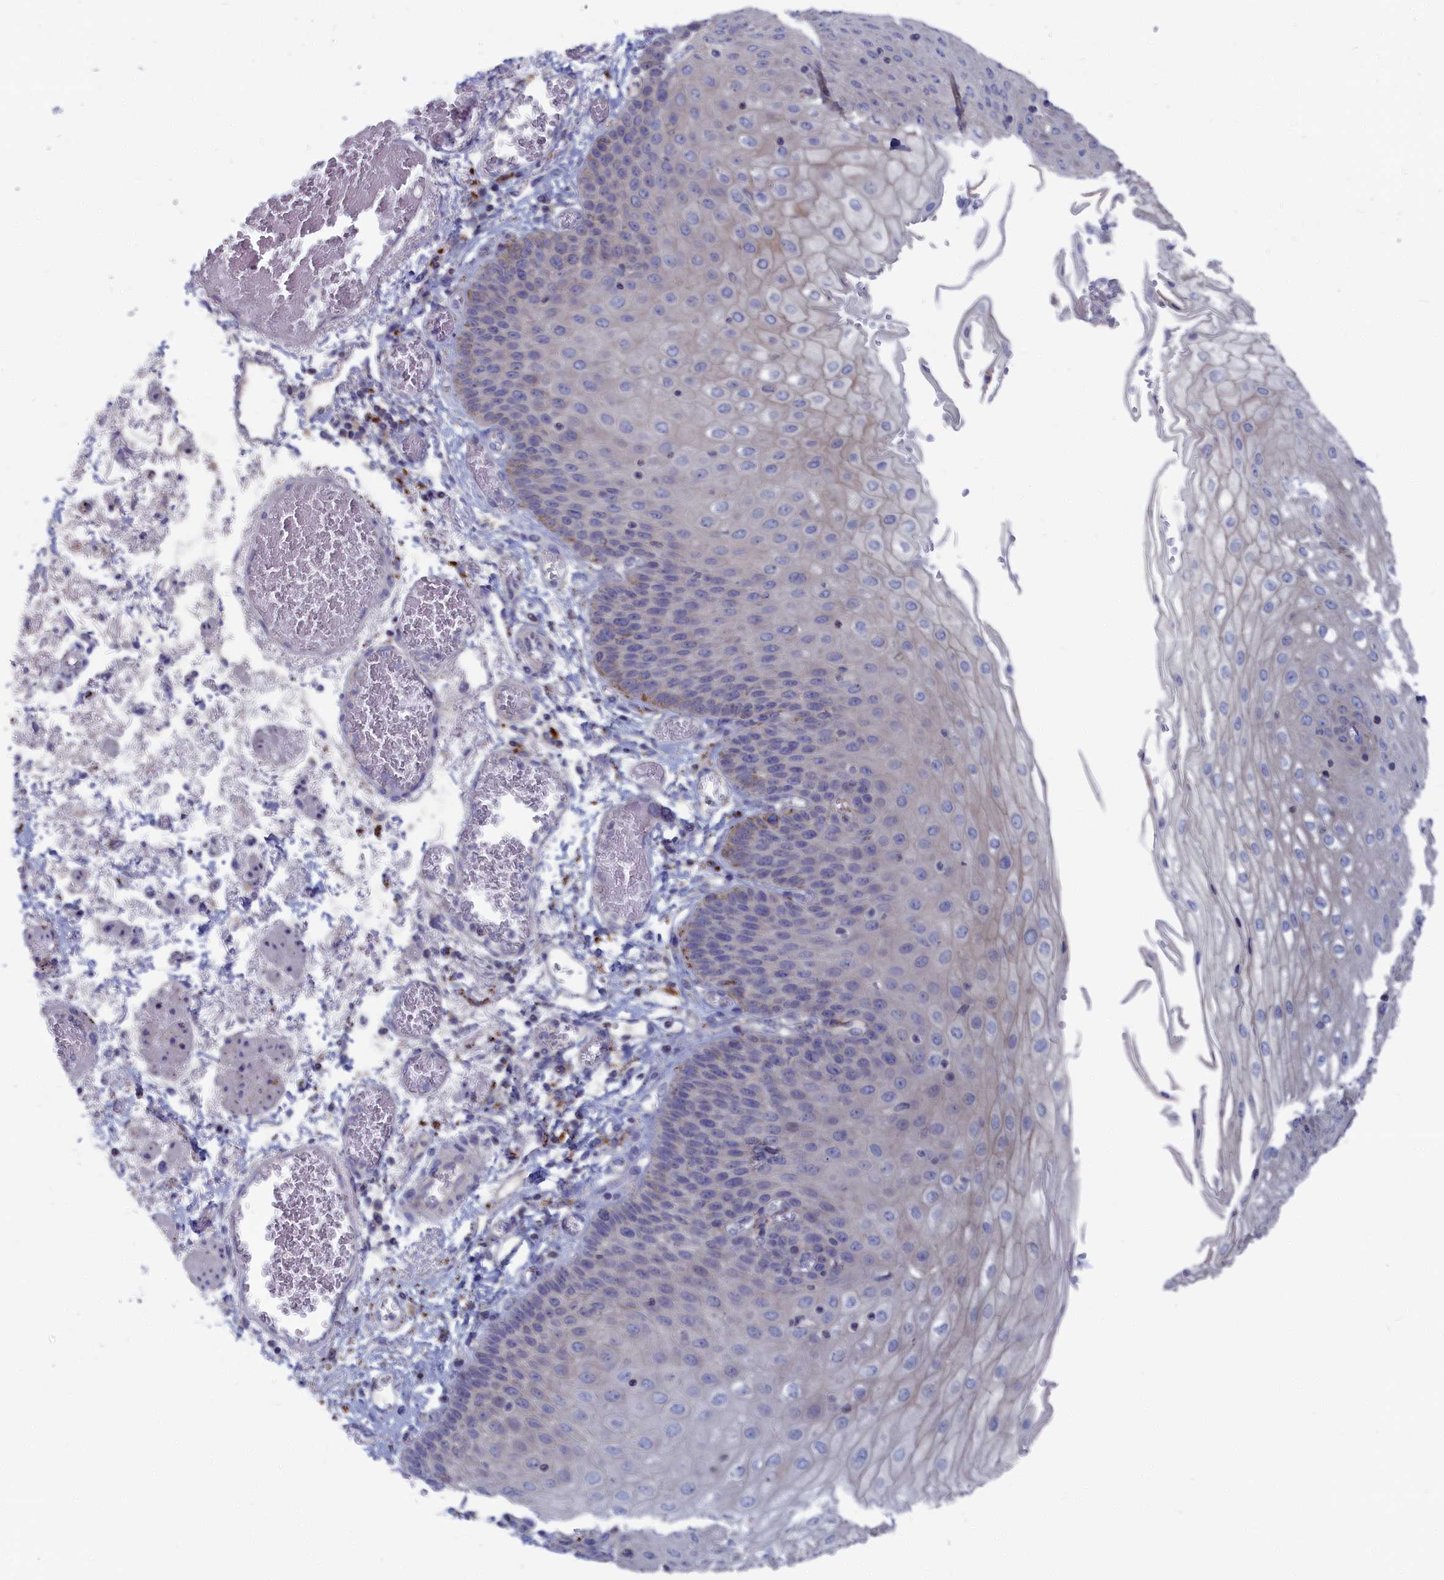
{"staining": {"intensity": "weak", "quantity": "<25%", "location": "cytoplasmic/membranous"}, "tissue": "esophagus", "cell_type": "Squamous epithelial cells", "image_type": "normal", "snomed": [{"axis": "morphology", "description": "Normal tissue, NOS"}, {"axis": "topography", "description": "Esophagus"}], "caption": "Squamous epithelial cells show no significant staining in benign esophagus. (DAB (3,3'-diaminobenzidine) immunohistochemistry visualized using brightfield microscopy, high magnification).", "gene": "CEND1", "patient": {"sex": "male", "age": 81}}